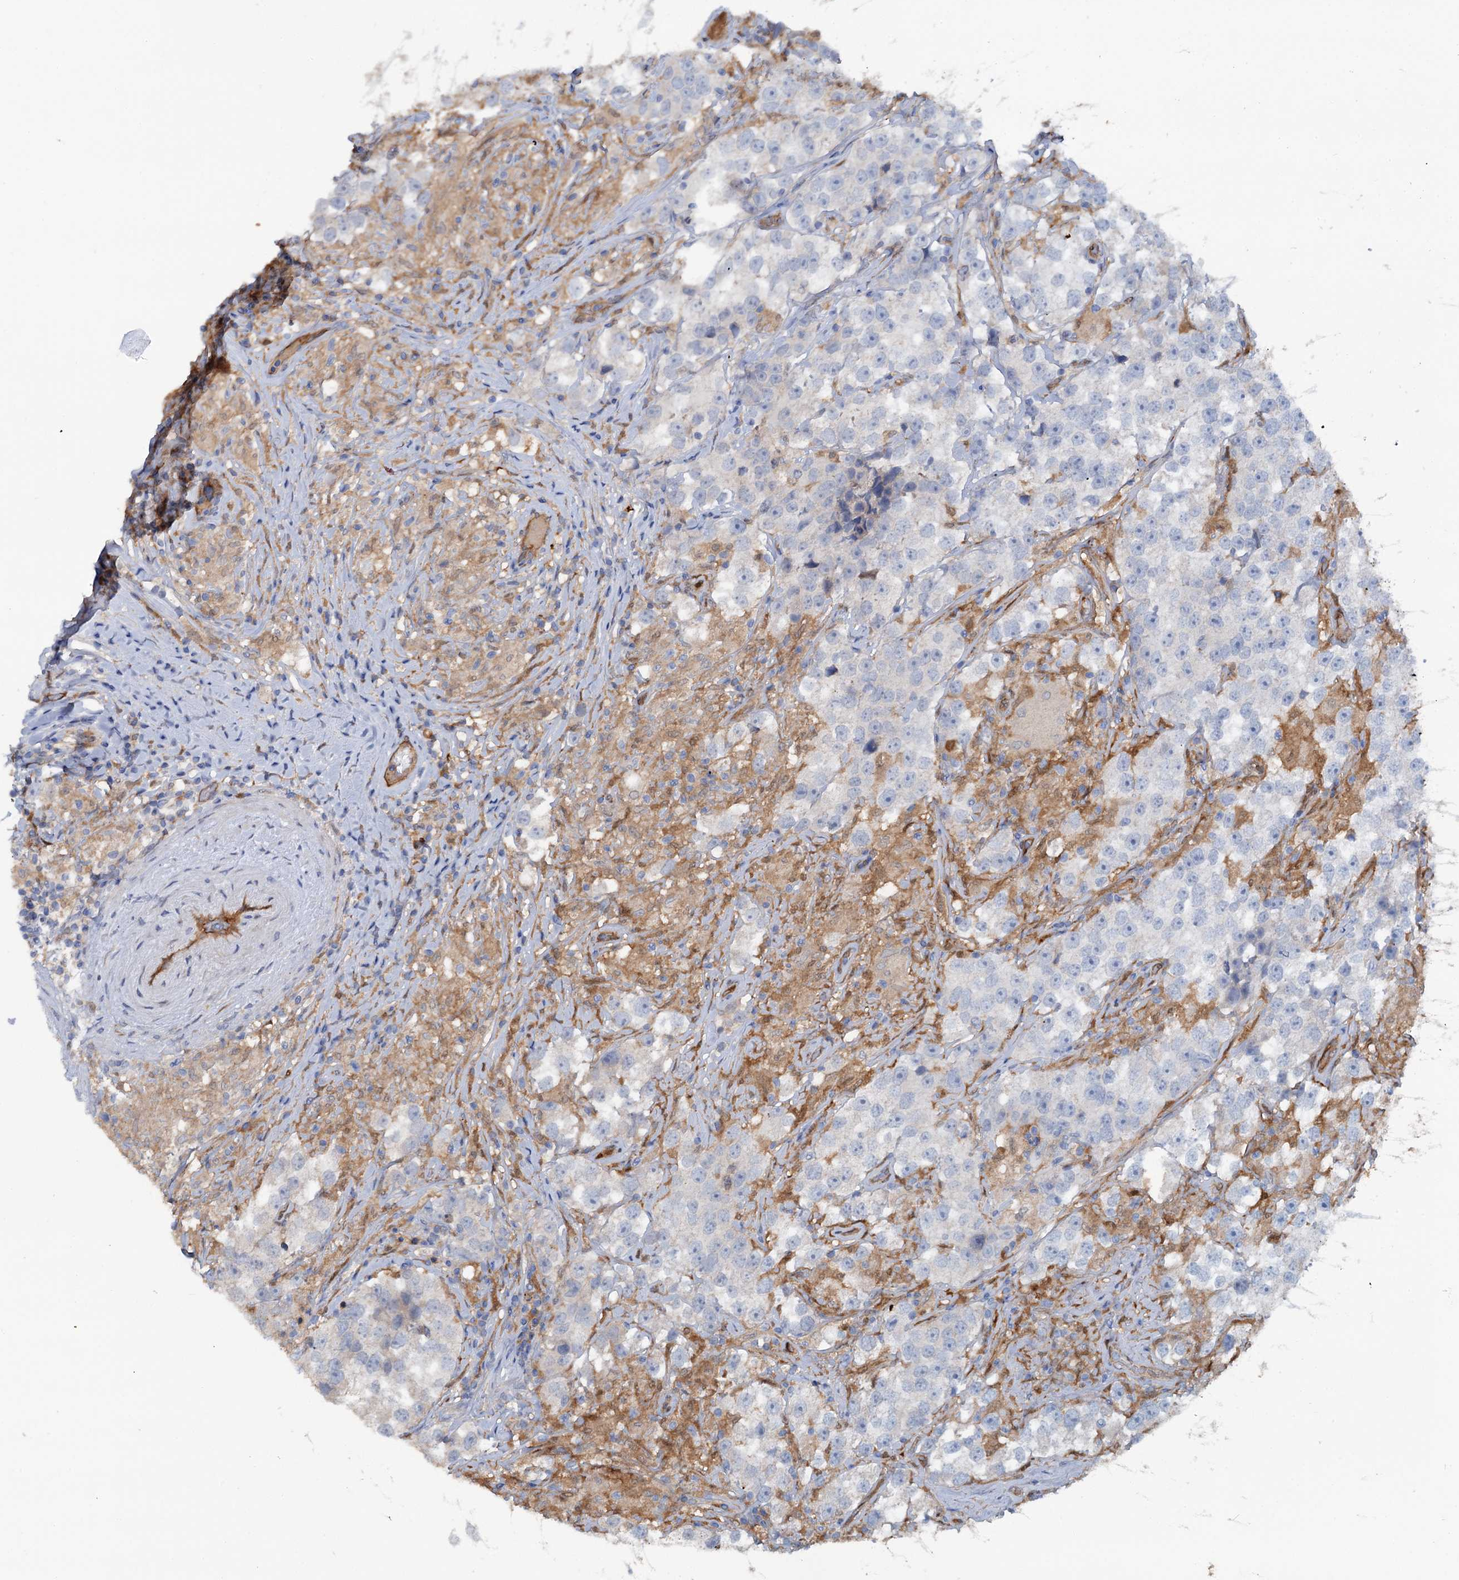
{"staining": {"intensity": "negative", "quantity": "none", "location": "none"}, "tissue": "testis cancer", "cell_type": "Tumor cells", "image_type": "cancer", "snomed": [{"axis": "morphology", "description": "Seminoma, NOS"}, {"axis": "topography", "description": "Testis"}], "caption": "Tumor cells are negative for protein expression in human testis cancer.", "gene": "IL17RD", "patient": {"sex": "male", "age": 46}}